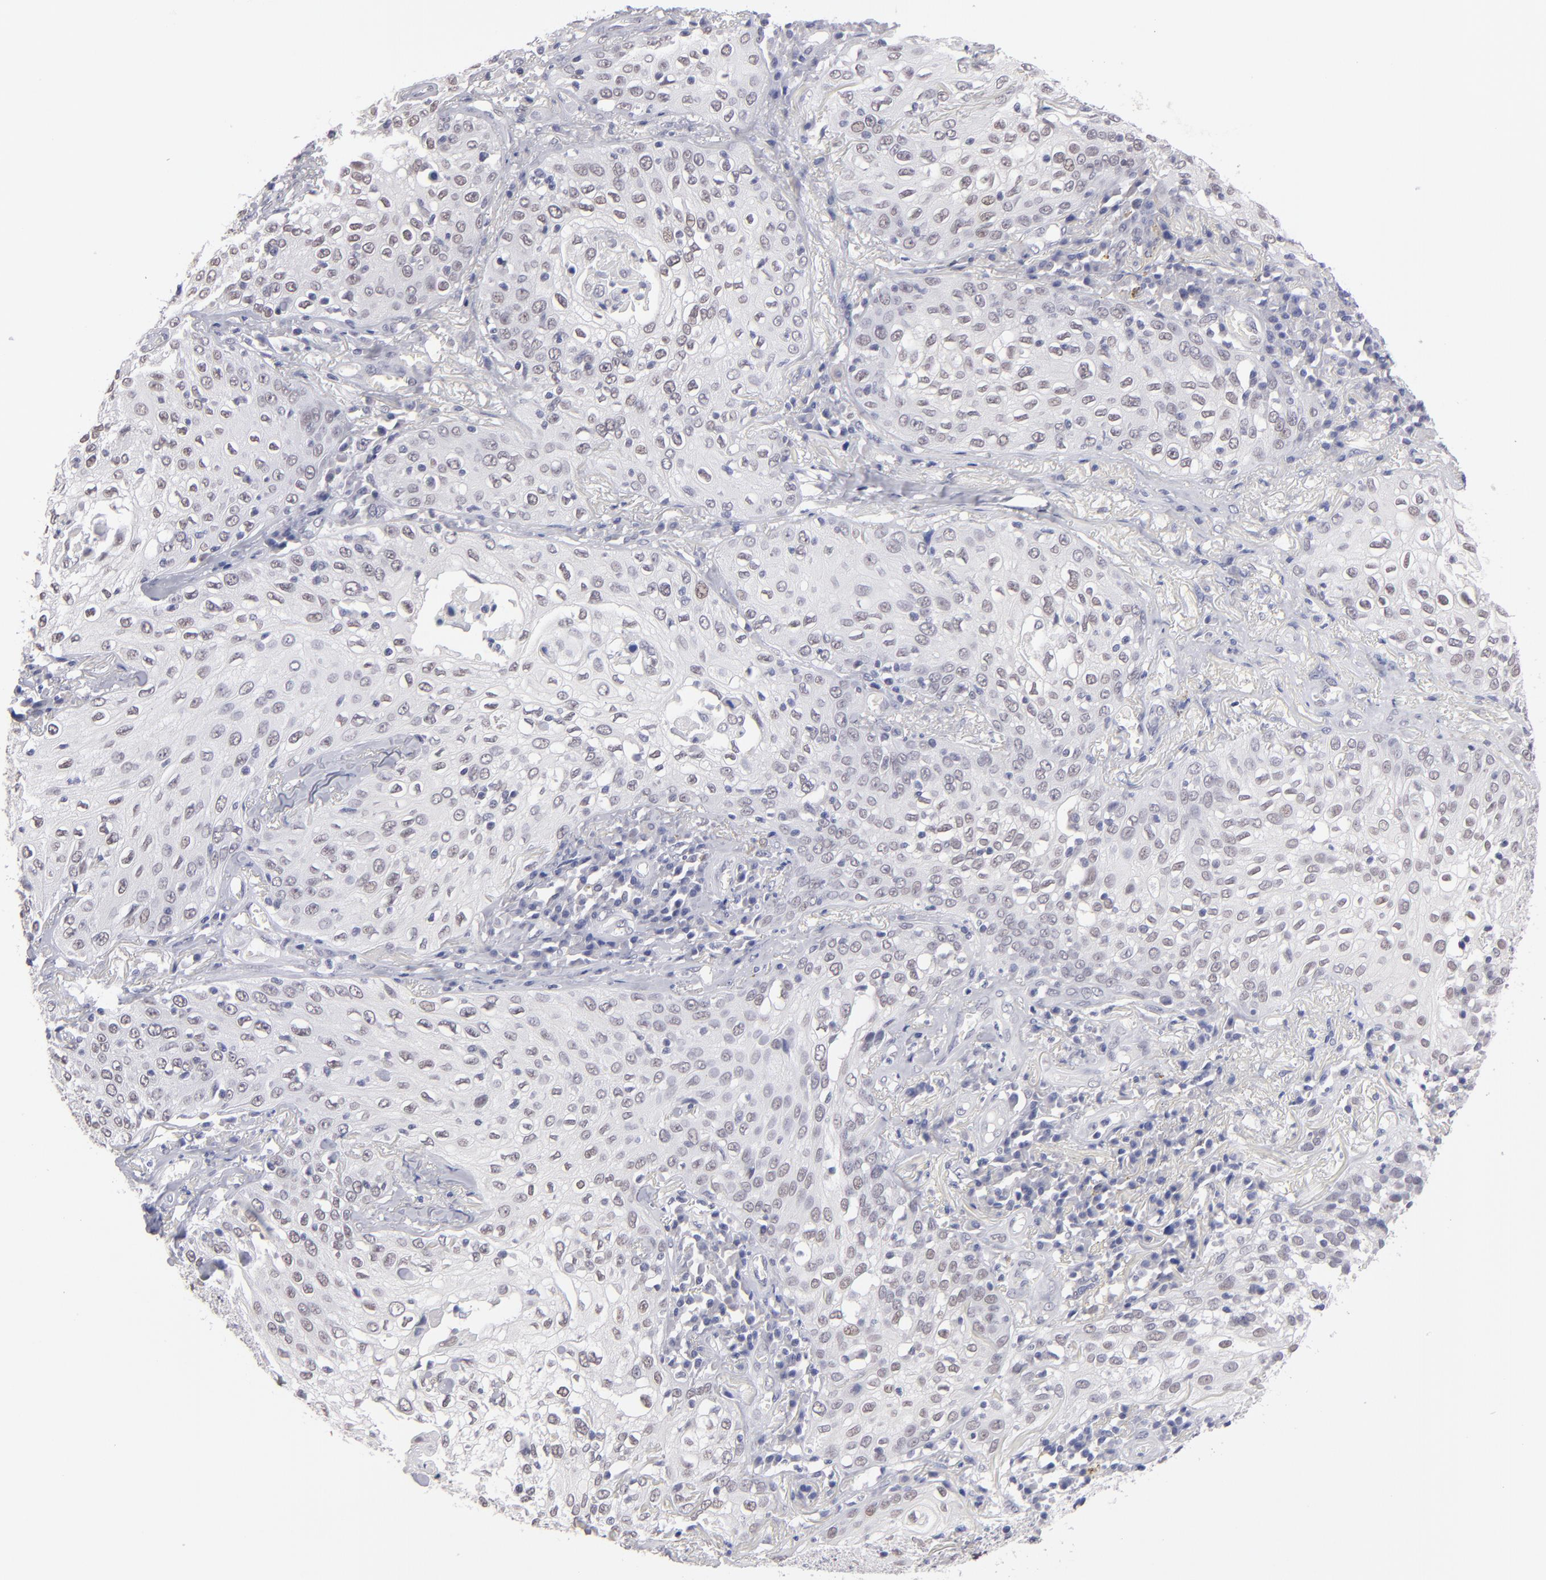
{"staining": {"intensity": "weak", "quantity": "25%-75%", "location": "nuclear"}, "tissue": "skin cancer", "cell_type": "Tumor cells", "image_type": "cancer", "snomed": [{"axis": "morphology", "description": "Squamous cell carcinoma, NOS"}, {"axis": "topography", "description": "Skin"}], "caption": "Immunohistochemical staining of human squamous cell carcinoma (skin) exhibits low levels of weak nuclear expression in about 25%-75% of tumor cells.", "gene": "TEX11", "patient": {"sex": "male", "age": 65}}